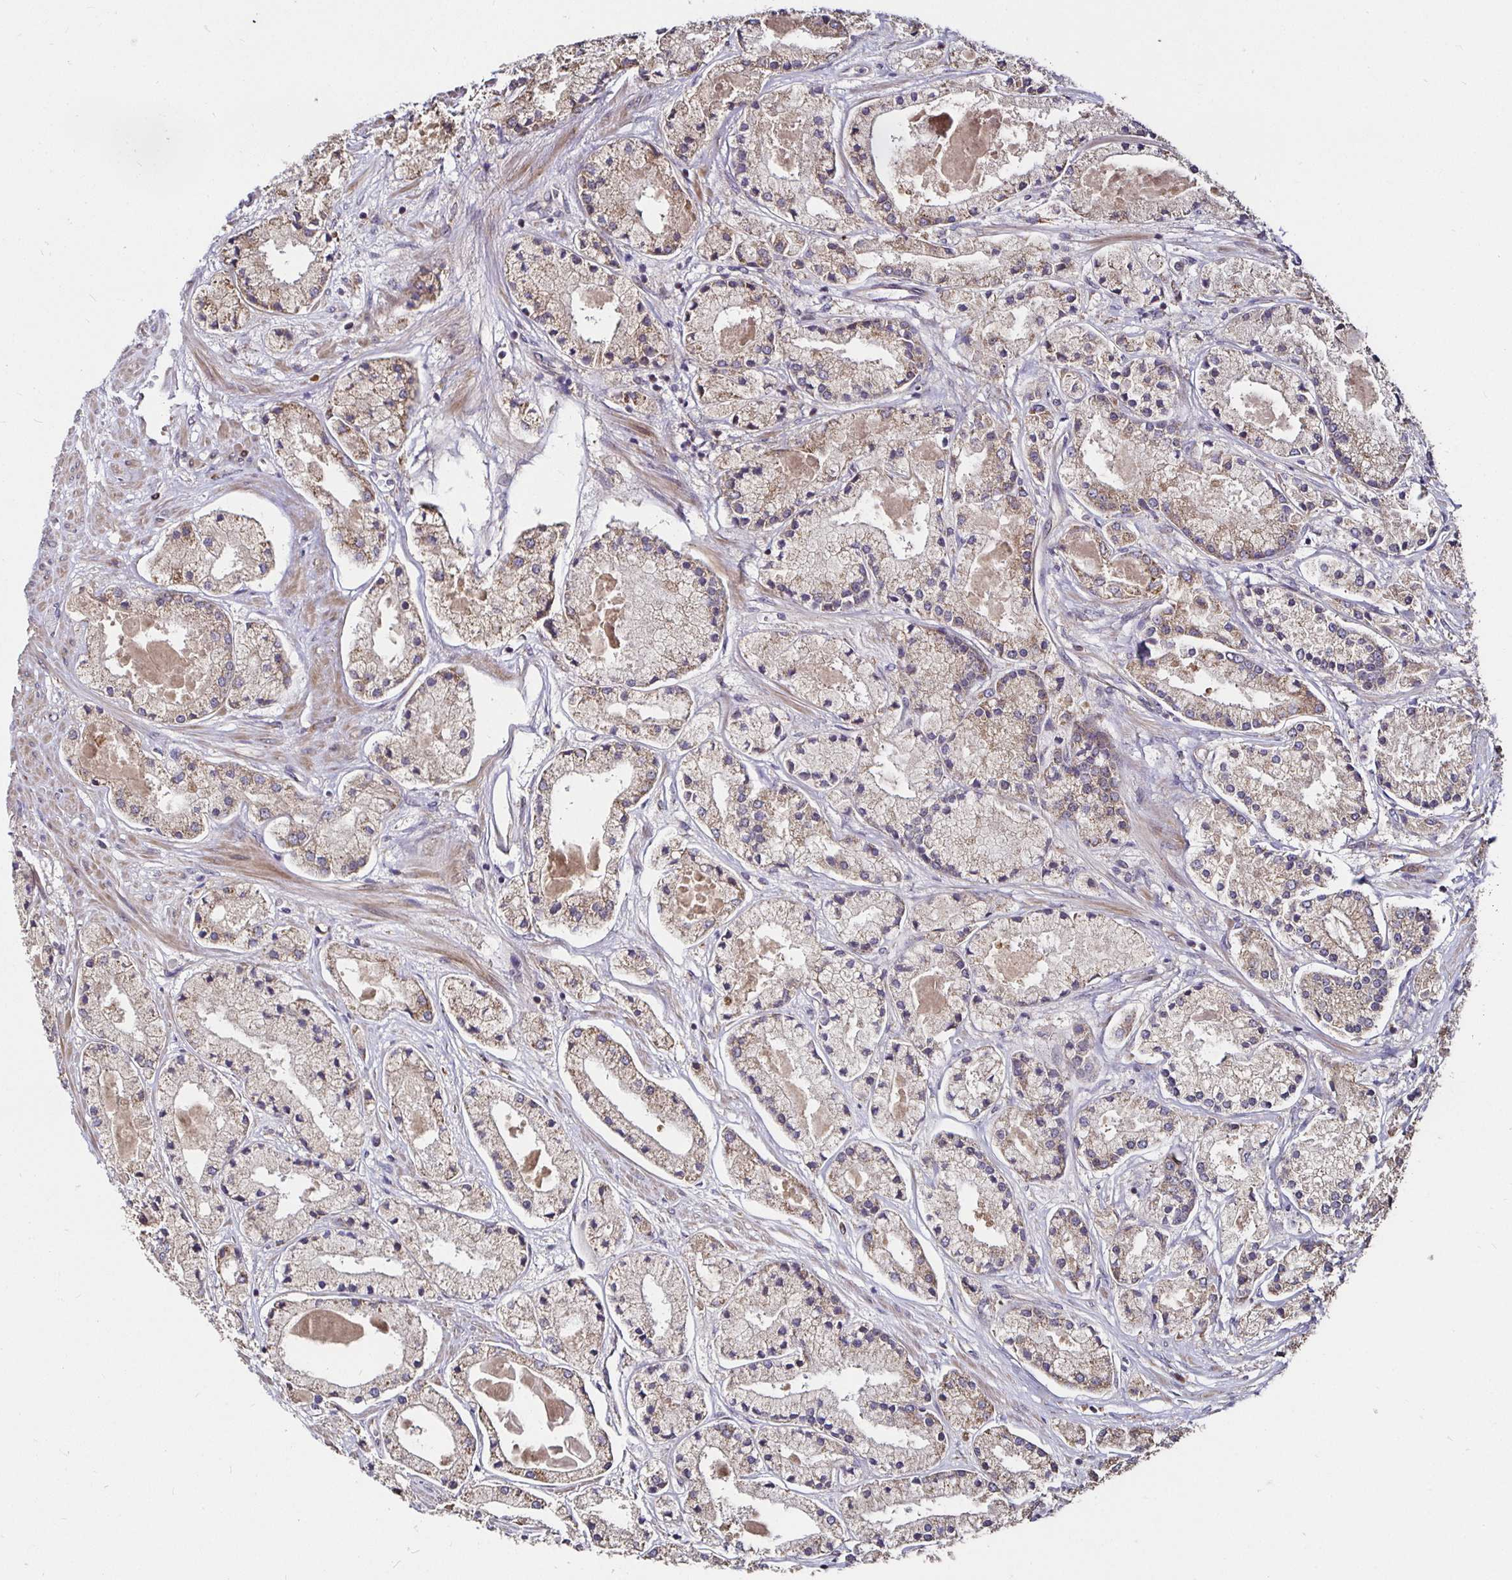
{"staining": {"intensity": "moderate", "quantity": "25%-75%", "location": "cytoplasmic/membranous"}, "tissue": "prostate cancer", "cell_type": "Tumor cells", "image_type": "cancer", "snomed": [{"axis": "morphology", "description": "Adenocarcinoma, High grade"}, {"axis": "topography", "description": "Prostate"}], "caption": "Immunohistochemistry (IHC) staining of prostate cancer, which displays medium levels of moderate cytoplasmic/membranous positivity in approximately 25%-75% of tumor cells indicating moderate cytoplasmic/membranous protein expression. The staining was performed using DAB (brown) for protein detection and nuclei were counterstained in hematoxylin (blue).", "gene": "MLST8", "patient": {"sex": "male", "age": 67}}